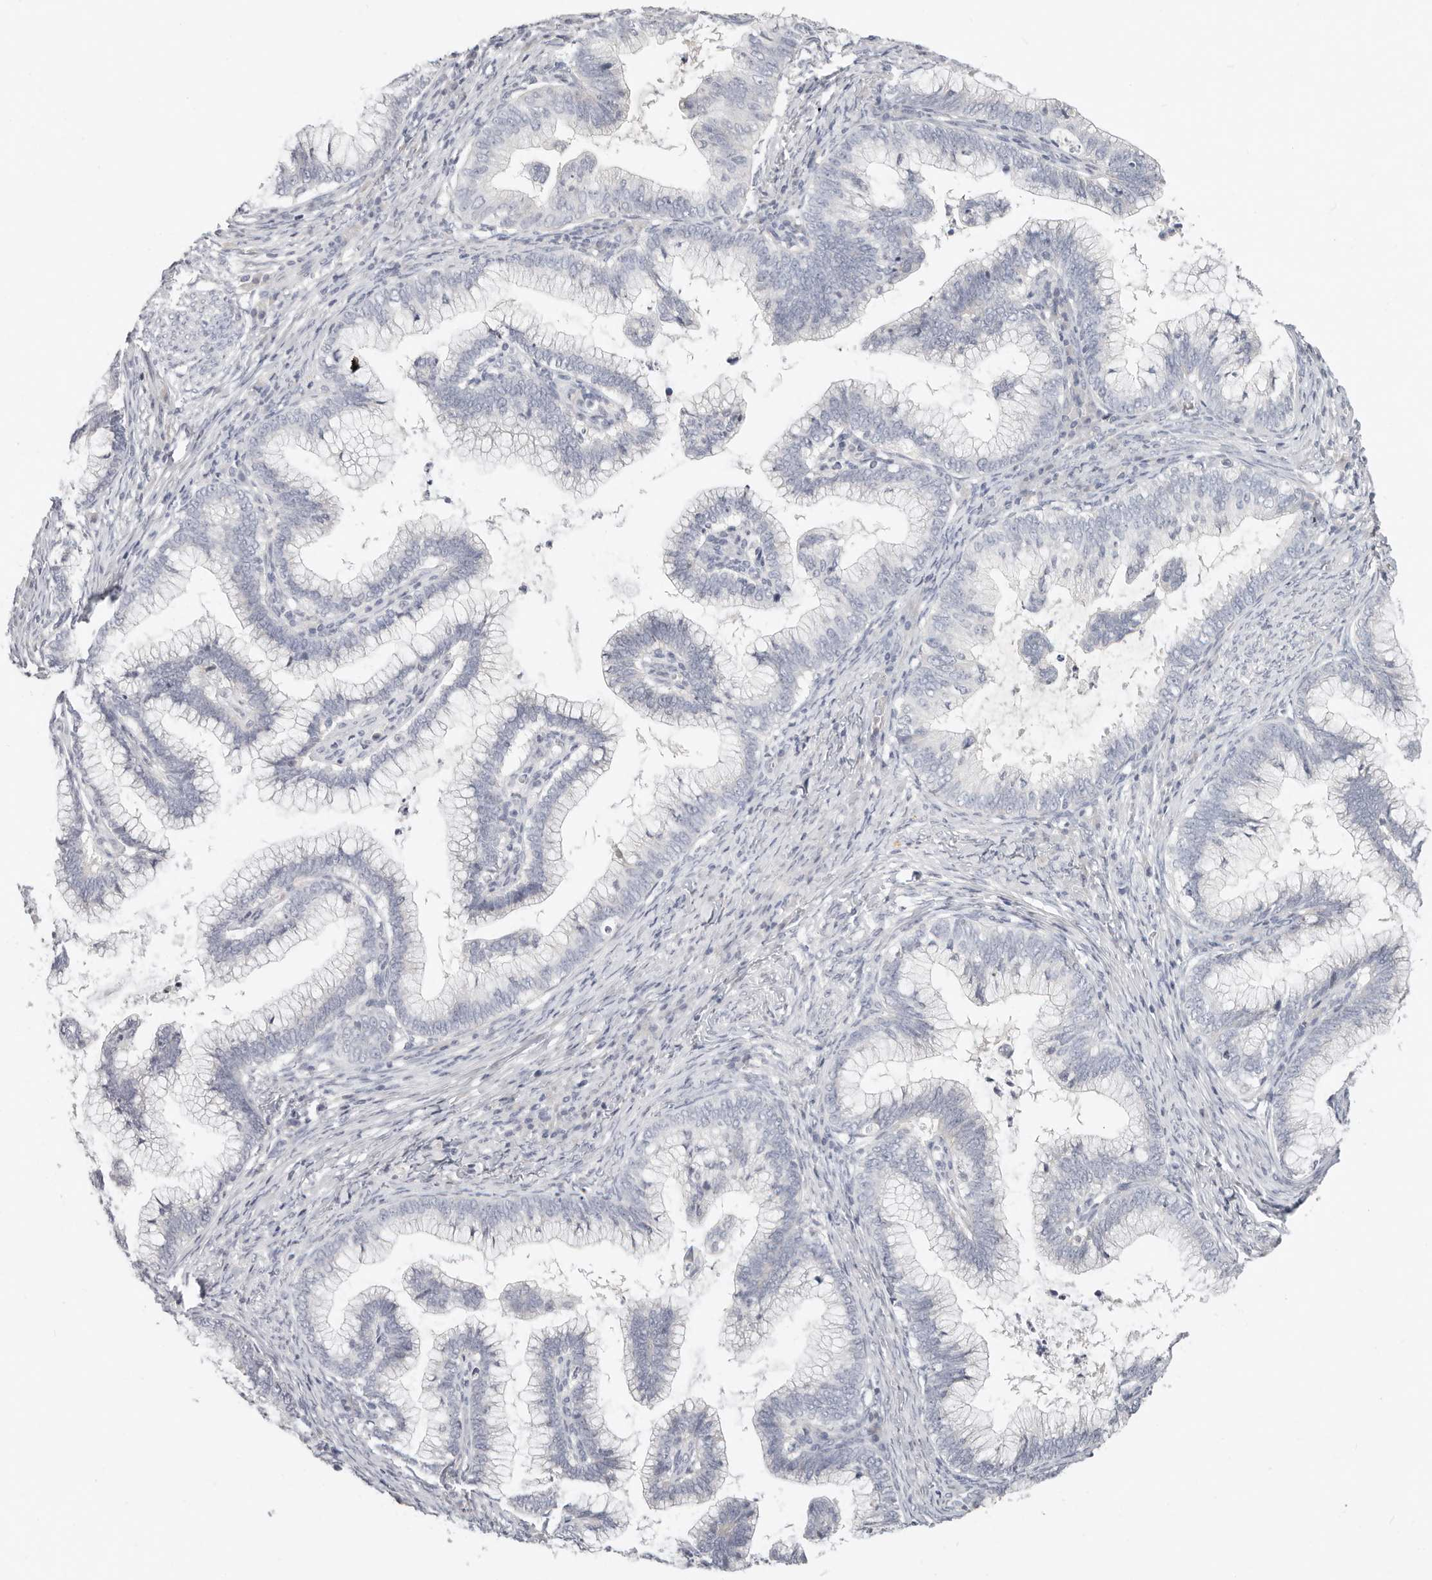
{"staining": {"intensity": "negative", "quantity": "none", "location": "none"}, "tissue": "cervical cancer", "cell_type": "Tumor cells", "image_type": "cancer", "snomed": [{"axis": "morphology", "description": "Adenocarcinoma, NOS"}, {"axis": "topography", "description": "Cervix"}], "caption": "Human cervical cancer stained for a protein using immunohistochemistry (IHC) demonstrates no staining in tumor cells.", "gene": "TMEM63B", "patient": {"sex": "female", "age": 36}}